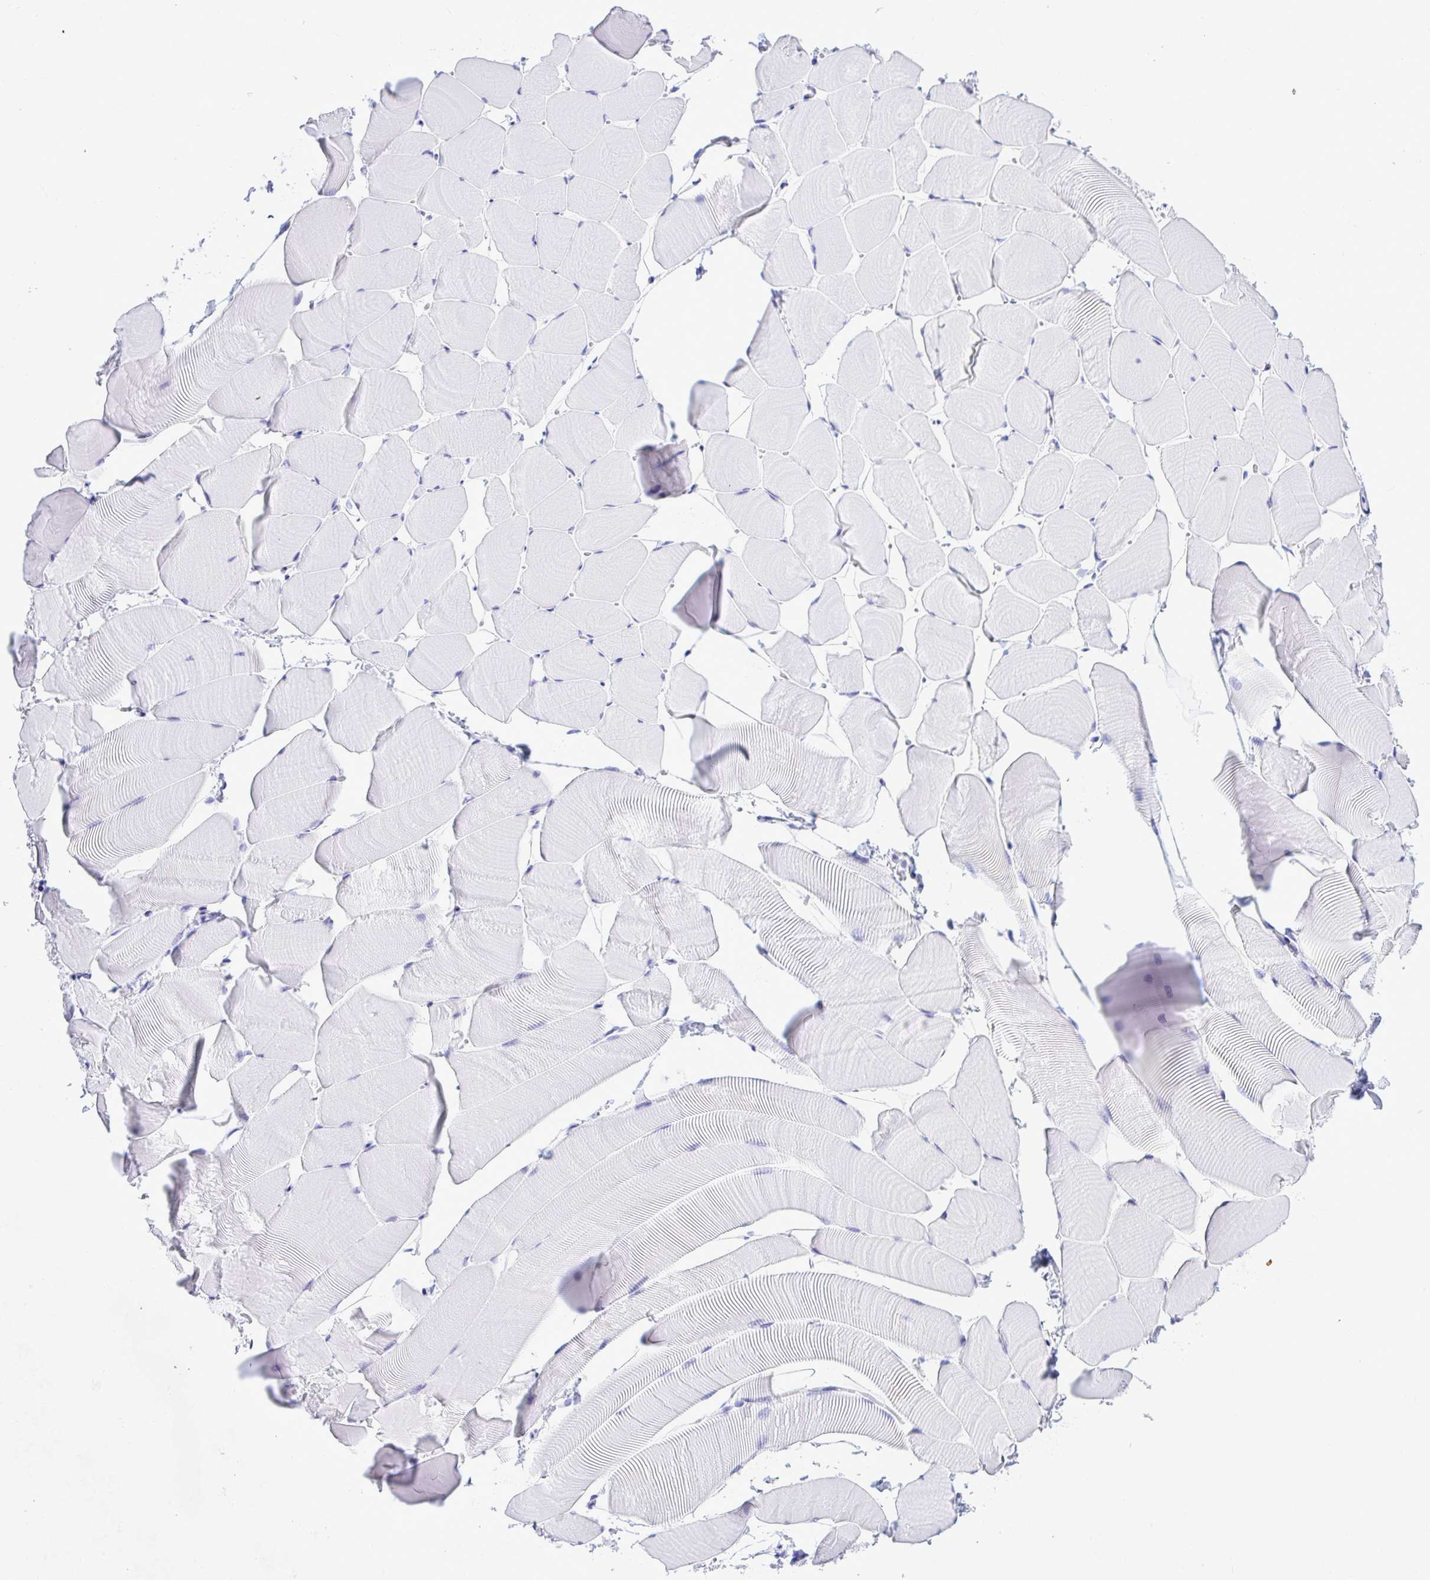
{"staining": {"intensity": "negative", "quantity": "none", "location": "none"}, "tissue": "skeletal muscle", "cell_type": "Myocytes", "image_type": "normal", "snomed": [{"axis": "morphology", "description": "Normal tissue, NOS"}, {"axis": "topography", "description": "Skeletal muscle"}], "caption": "Immunohistochemistry (IHC) of normal human skeletal muscle demonstrates no expression in myocytes.", "gene": "THOP1", "patient": {"sex": "male", "age": 25}}